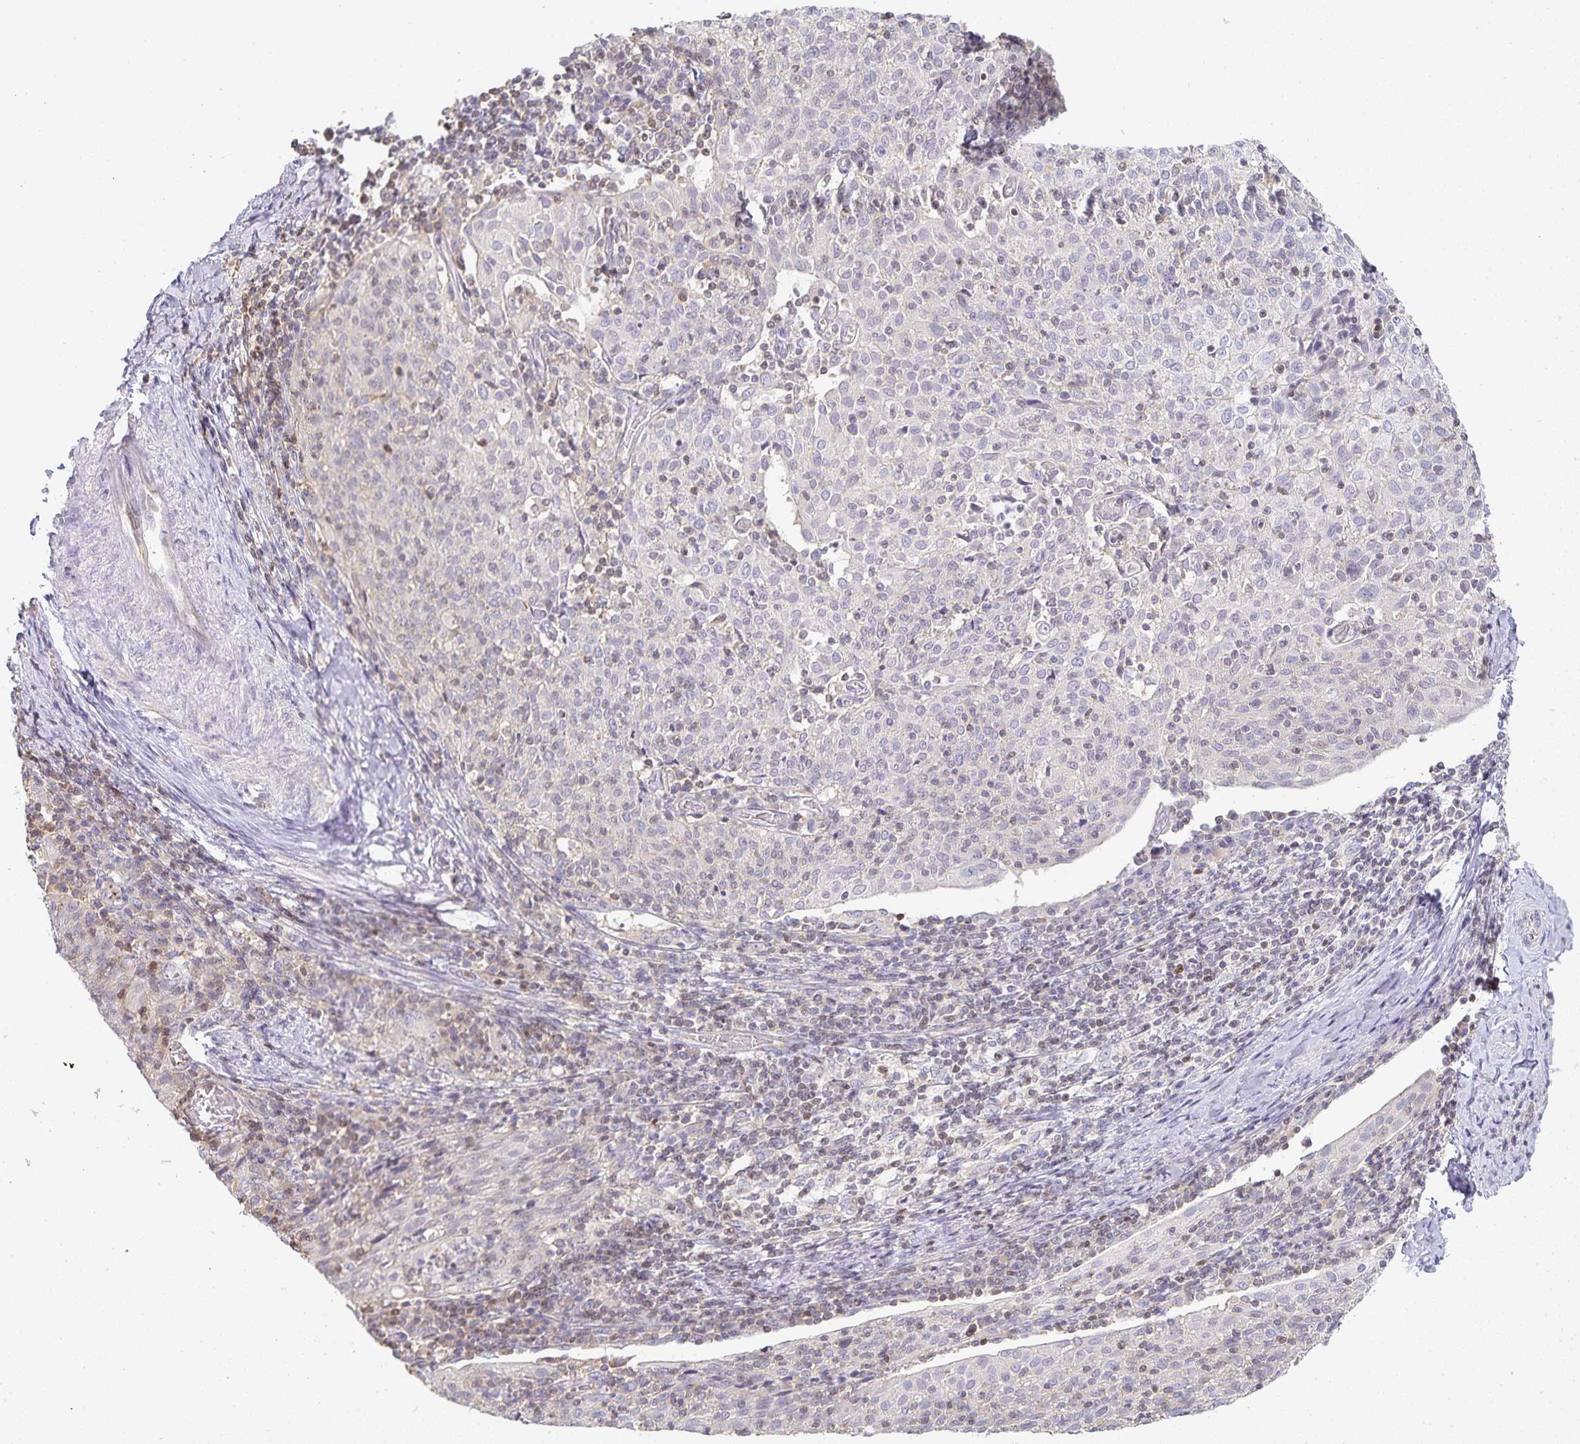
{"staining": {"intensity": "negative", "quantity": "none", "location": "none"}, "tissue": "cervical cancer", "cell_type": "Tumor cells", "image_type": "cancer", "snomed": [{"axis": "morphology", "description": "Squamous cell carcinoma, NOS"}, {"axis": "topography", "description": "Cervix"}], "caption": "There is no significant staining in tumor cells of cervical cancer.", "gene": "GATA3", "patient": {"sex": "female", "age": 52}}